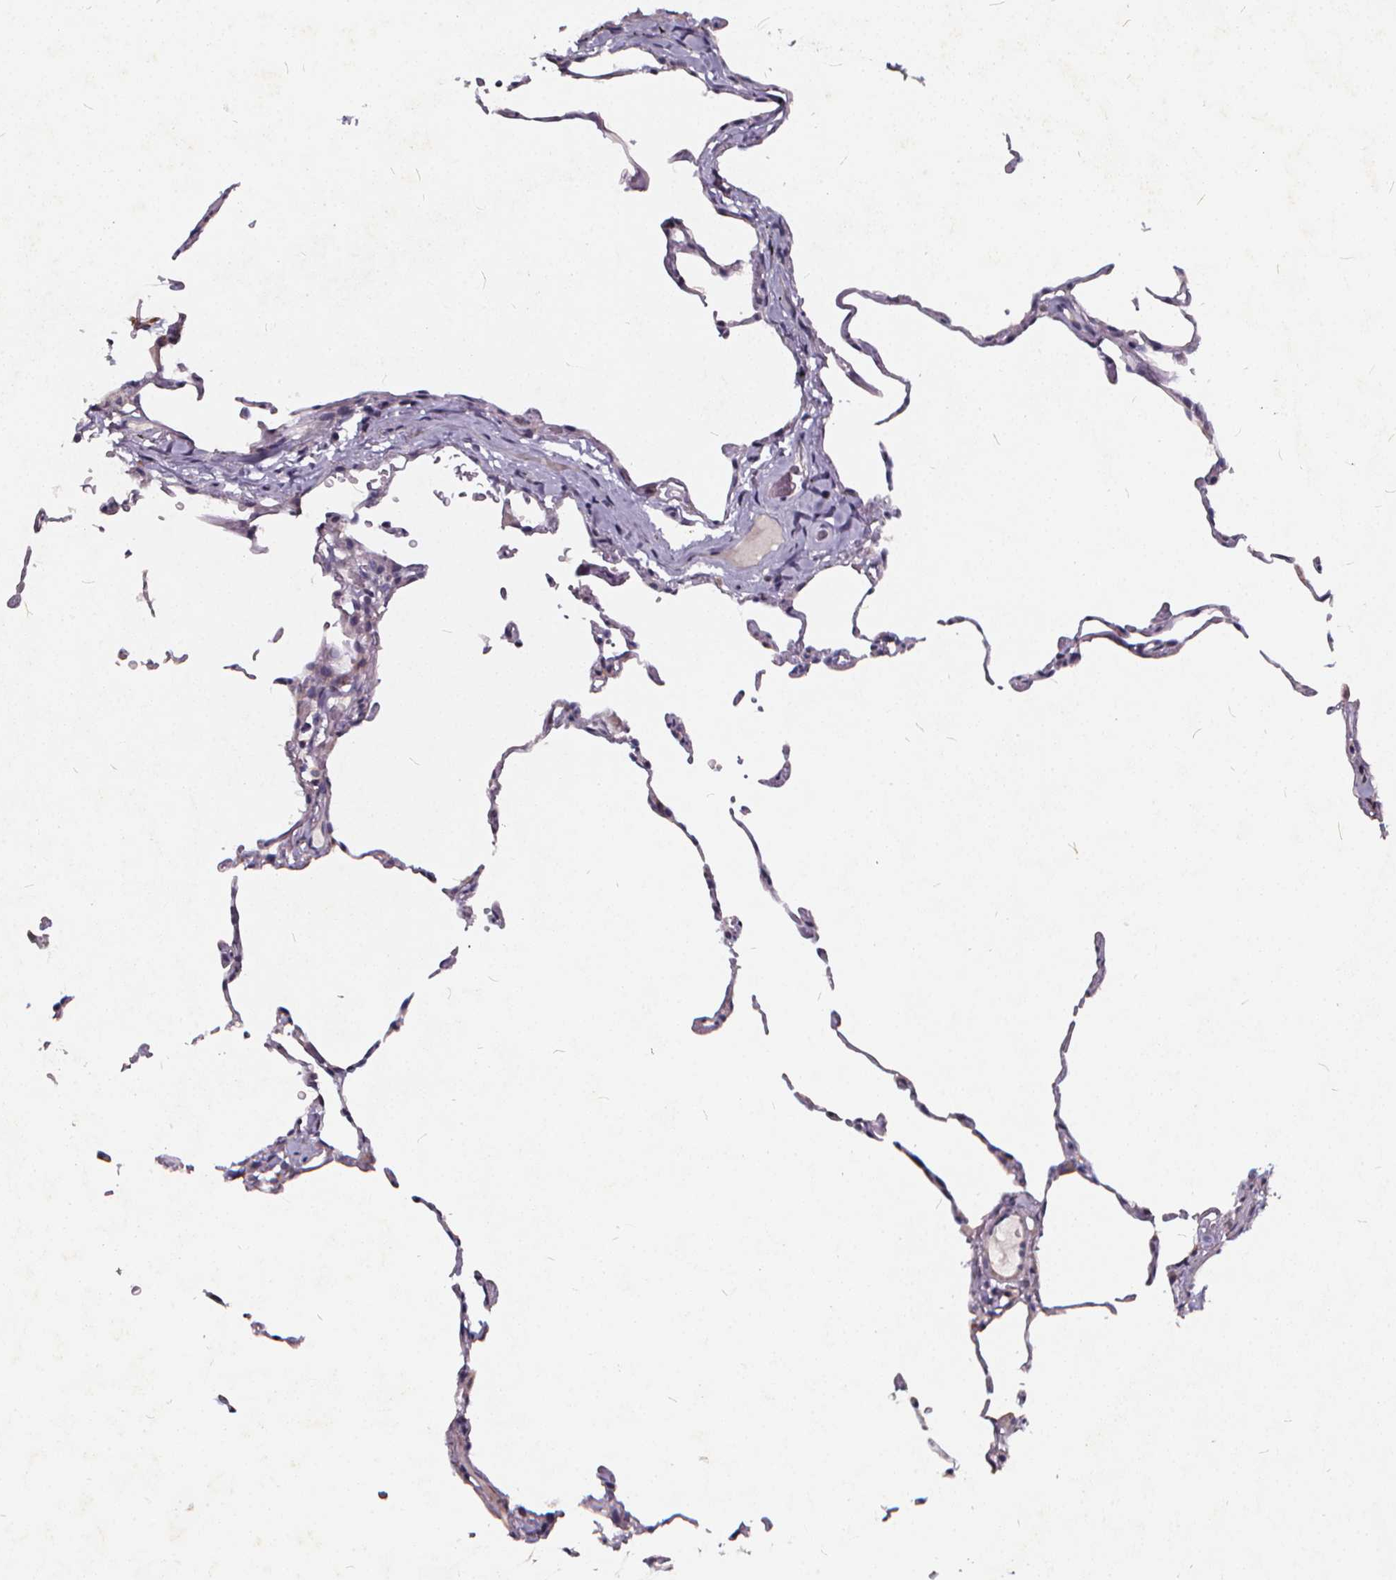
{"staining": {"intensity": "negative", "quantity": "none", "location": "none"}, "tissue": "lung", "cell_type": "Alveolar cells", "image_type": "normal", "snomed": [{"axis": "morphology", "description": "Normal tissue, NOS"}, {"axis": "topography", "description": "Lung"}], "caption": "Immunohistochemical staining of benign lung exhibits no significant staining in alveolar cells.", "gene": "TSPAN14", "patient": {"sex": "female", "age": 57}}